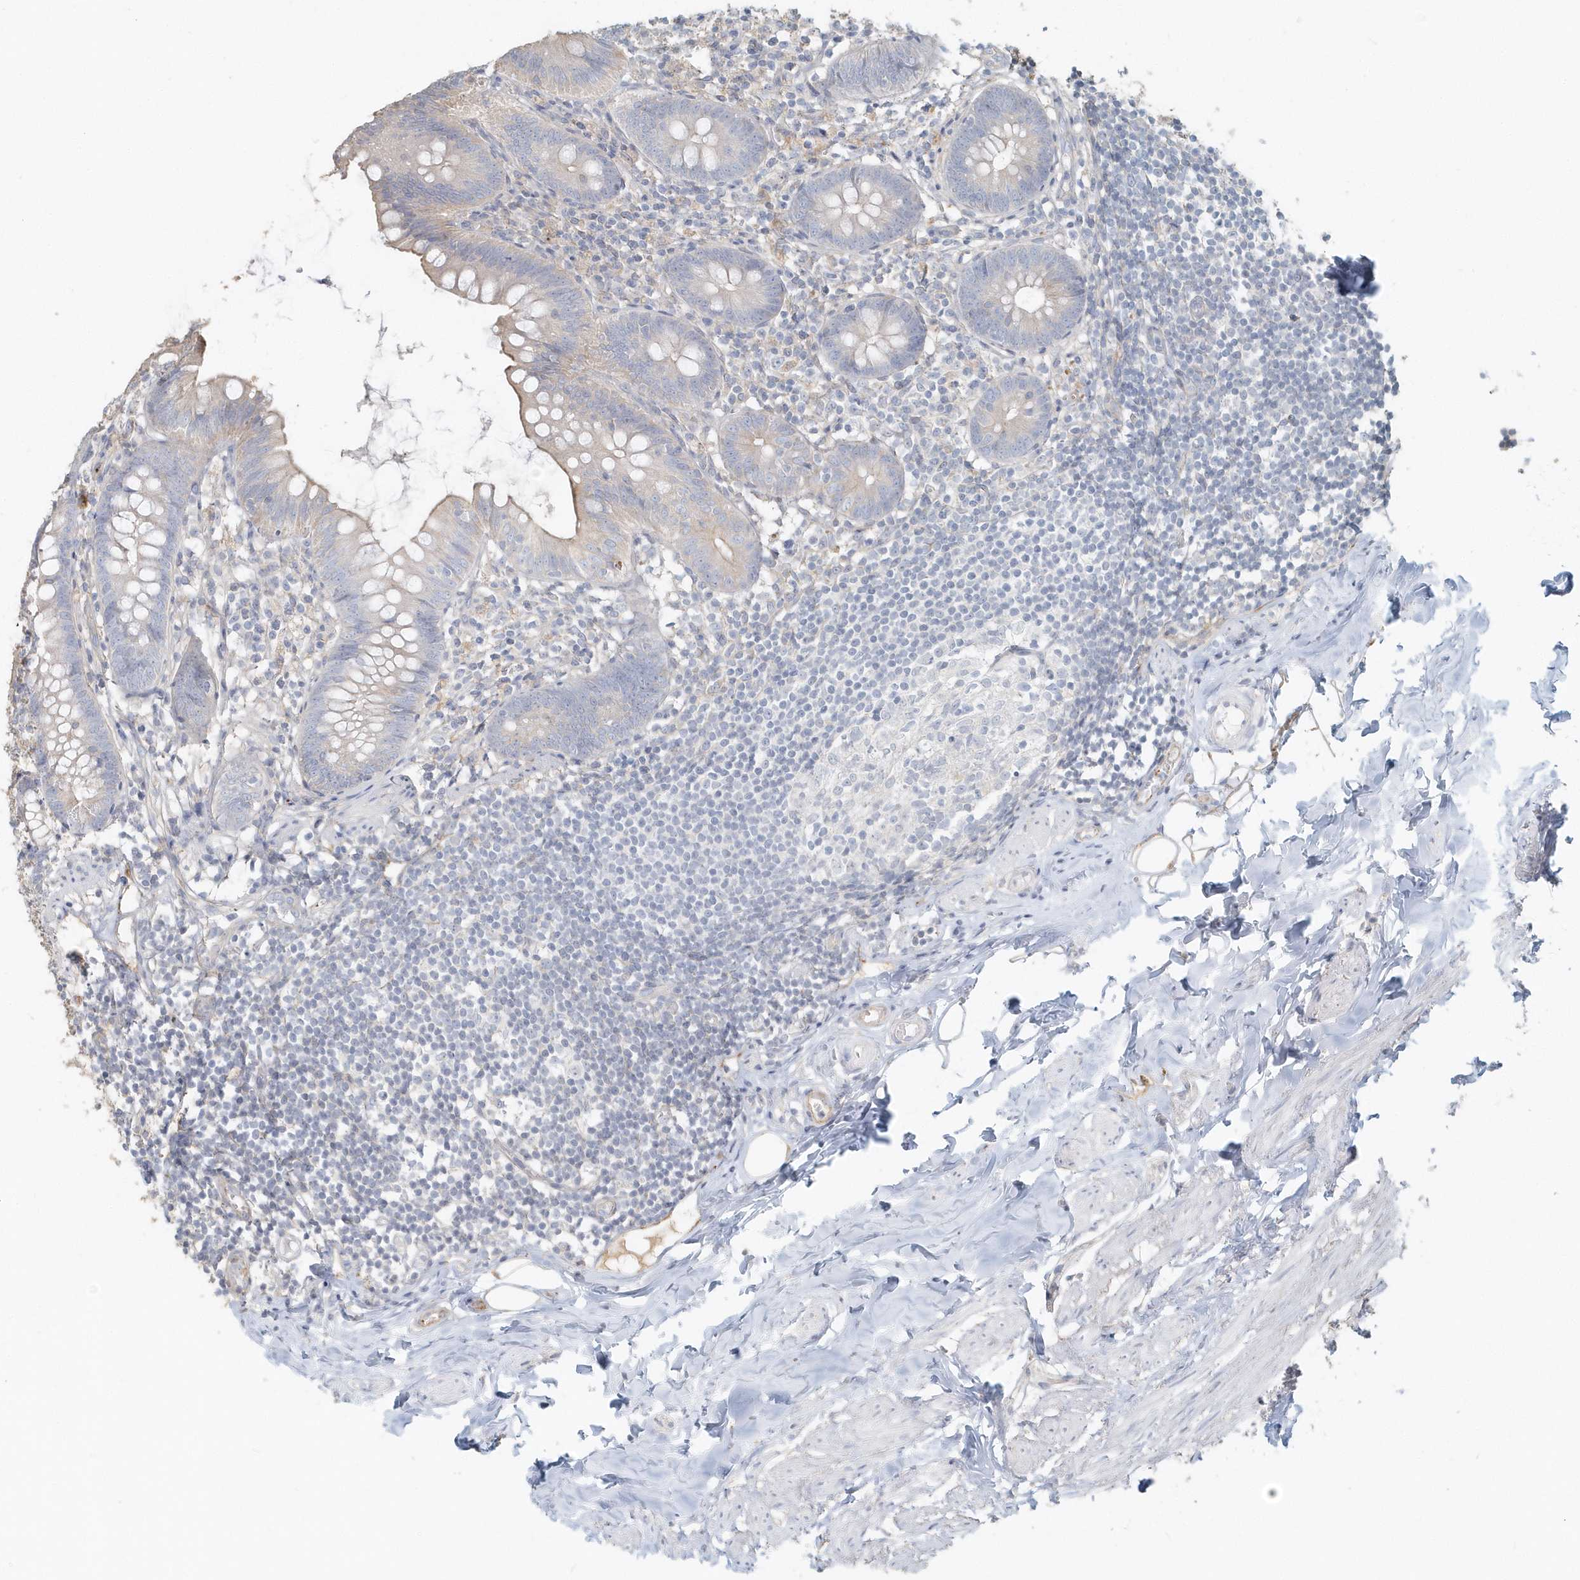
{"staining": {"intensity": "moderate", "quantity": "<25%", "location": "cytoplasmic/membranous"}, "tissue": "appendix", "cell_type": "Glandular cells", "image_type": "normal", "snomed": [{"axis": "morphology", "description": "Normal tissue, NOS"}, {"axis": "topography", "description": "Appendix"}], "caption": "Protein analysis of unremarkable appendix shows moderate cytoplasmic/membranous staining in approximately <25% of glandular cells.", "gene": "MMRN1", "patient": {"sex": "female", "age": 62}}